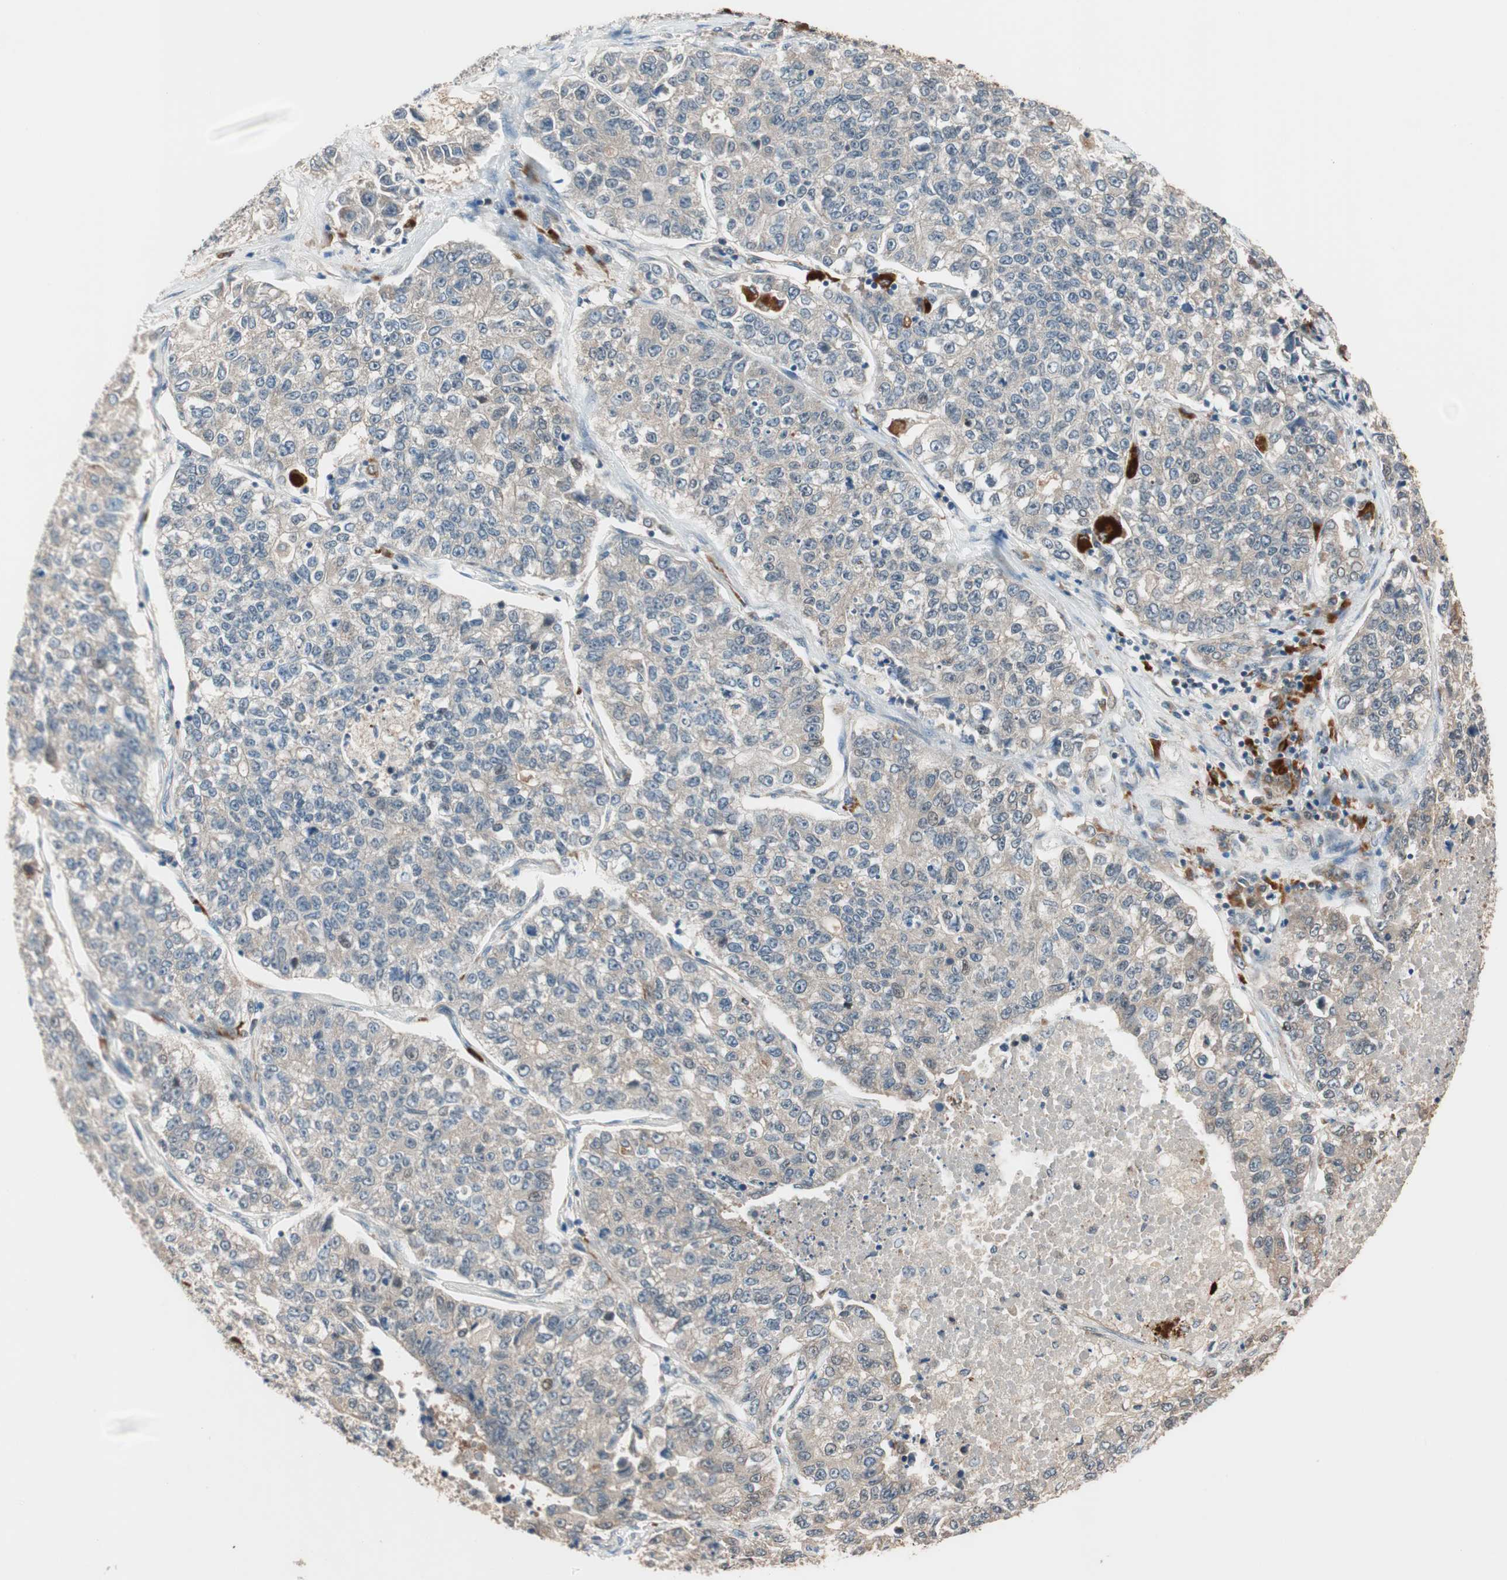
{"staining": {"intensity": "weak", "quantity": "25%-75%", "location": "cytoplasmic/membranous"}, "tissue": "lung cancer", "cell_type": "Tumor cells", "image_type": "cancer", "snomed": [{"axis": "morphology", "description": "Adenocarcinoma, NOS"}, {"axis": "topography", "description": "Lung"}], "caption": "Lung cancer (adenocarcinoma) stained with DAB IHC shows low levels of weak cytoplasmic/membranous expression in about 25%-75% of tumor cells. Ihc stains the protein of interest in brown and the nuclei are stained blue.", "gene": "PIK3R3", "patient": {"sex": "male", "age": 49}}